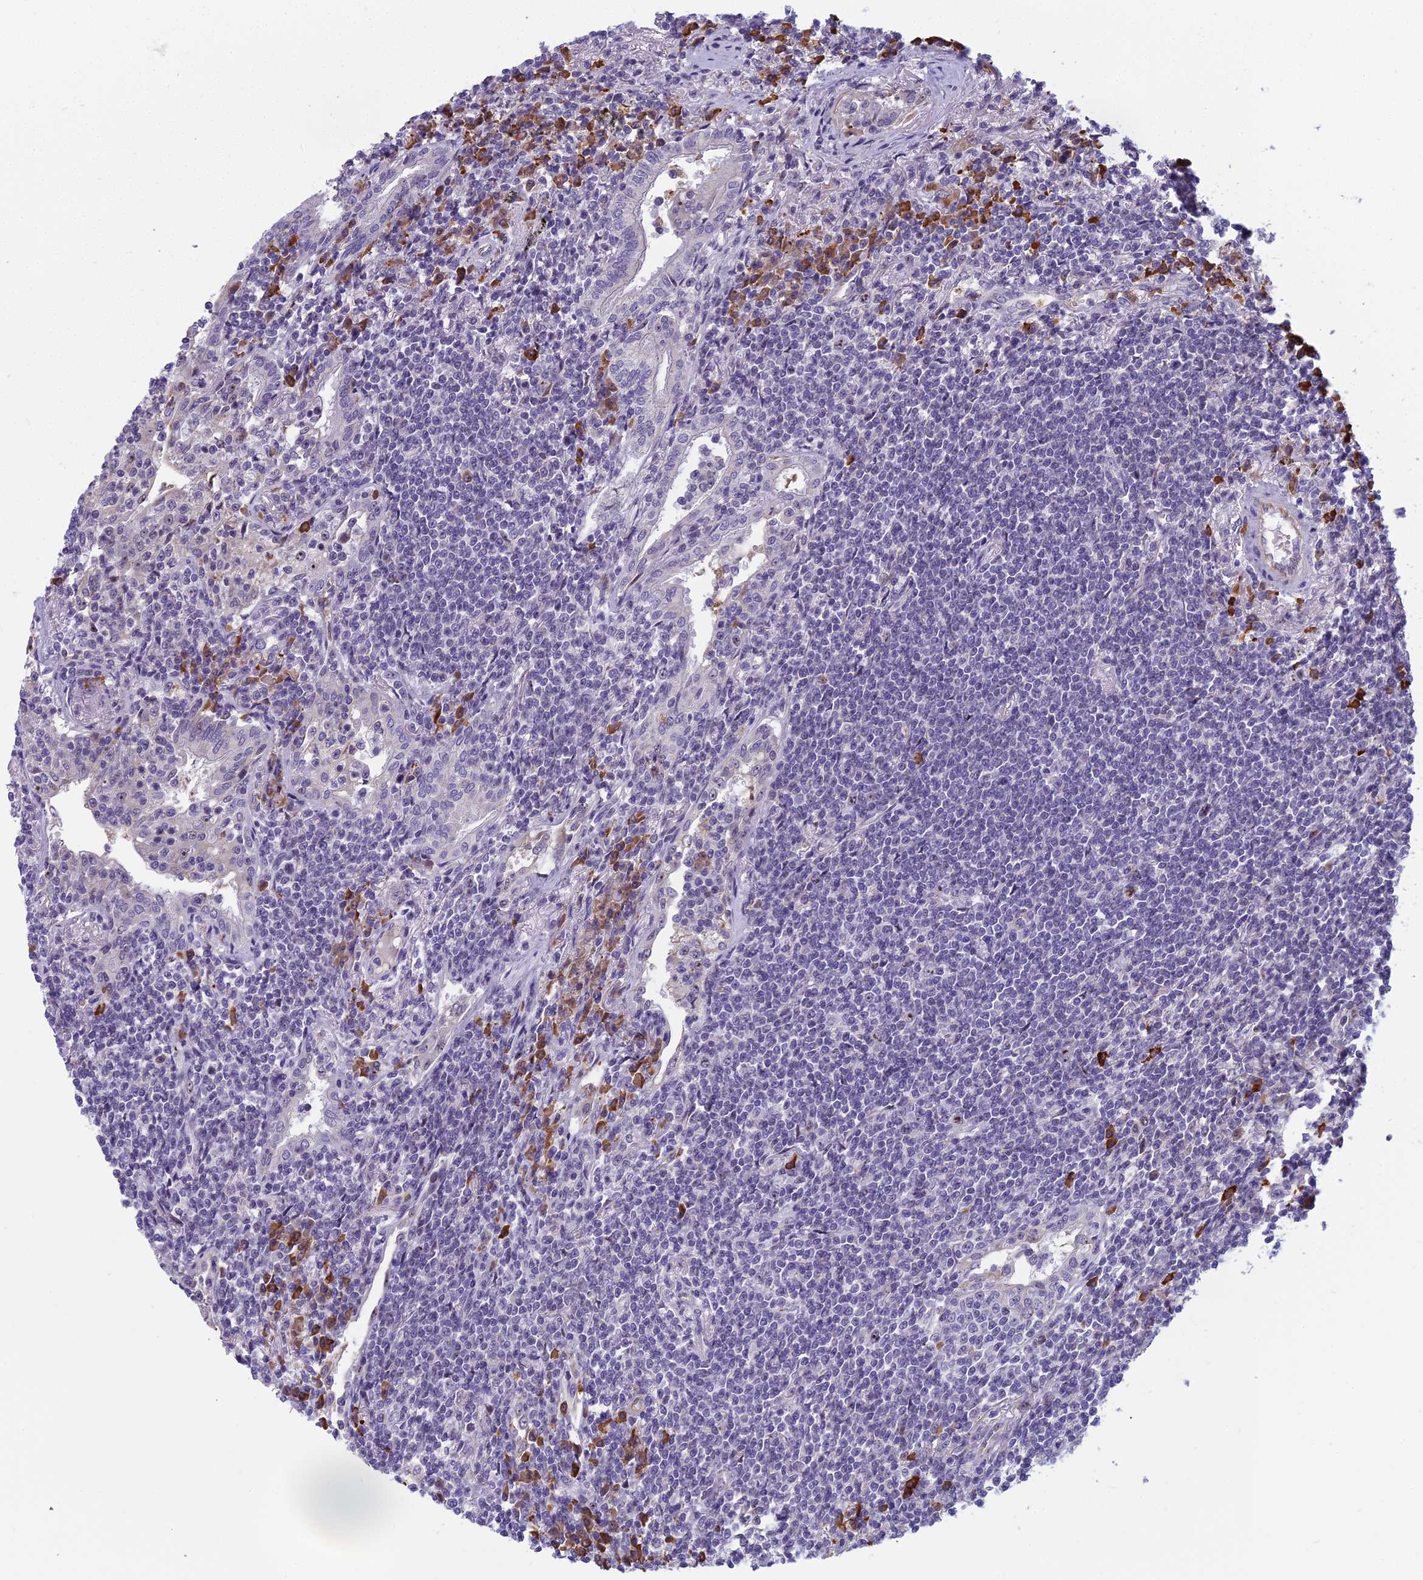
{"staining": {"intensity": "negative", "quantity": "none", "location": "none"}, "tissue": "lymphoma", "cell_type": "Tumor cells", "image_type": "cancer", "snomed": [{"axis": "morphology", "description": "Malignant lymphoma, non-Hodgkin's type, Low grade"}, {"axis": "topography", "description": "Lung"}], "caption": "Immunohistochemical staining of low-grade malignant lymphoma, non-Hodgkin's type demonstrates no significant positivity in tumor cells. (DAB (3,3'-diaminobenzidine) immunohistochemistry with hematoxylin counter stain).", "gene": "NOC2L", "patient": {"sex": "female", "age": 71}}